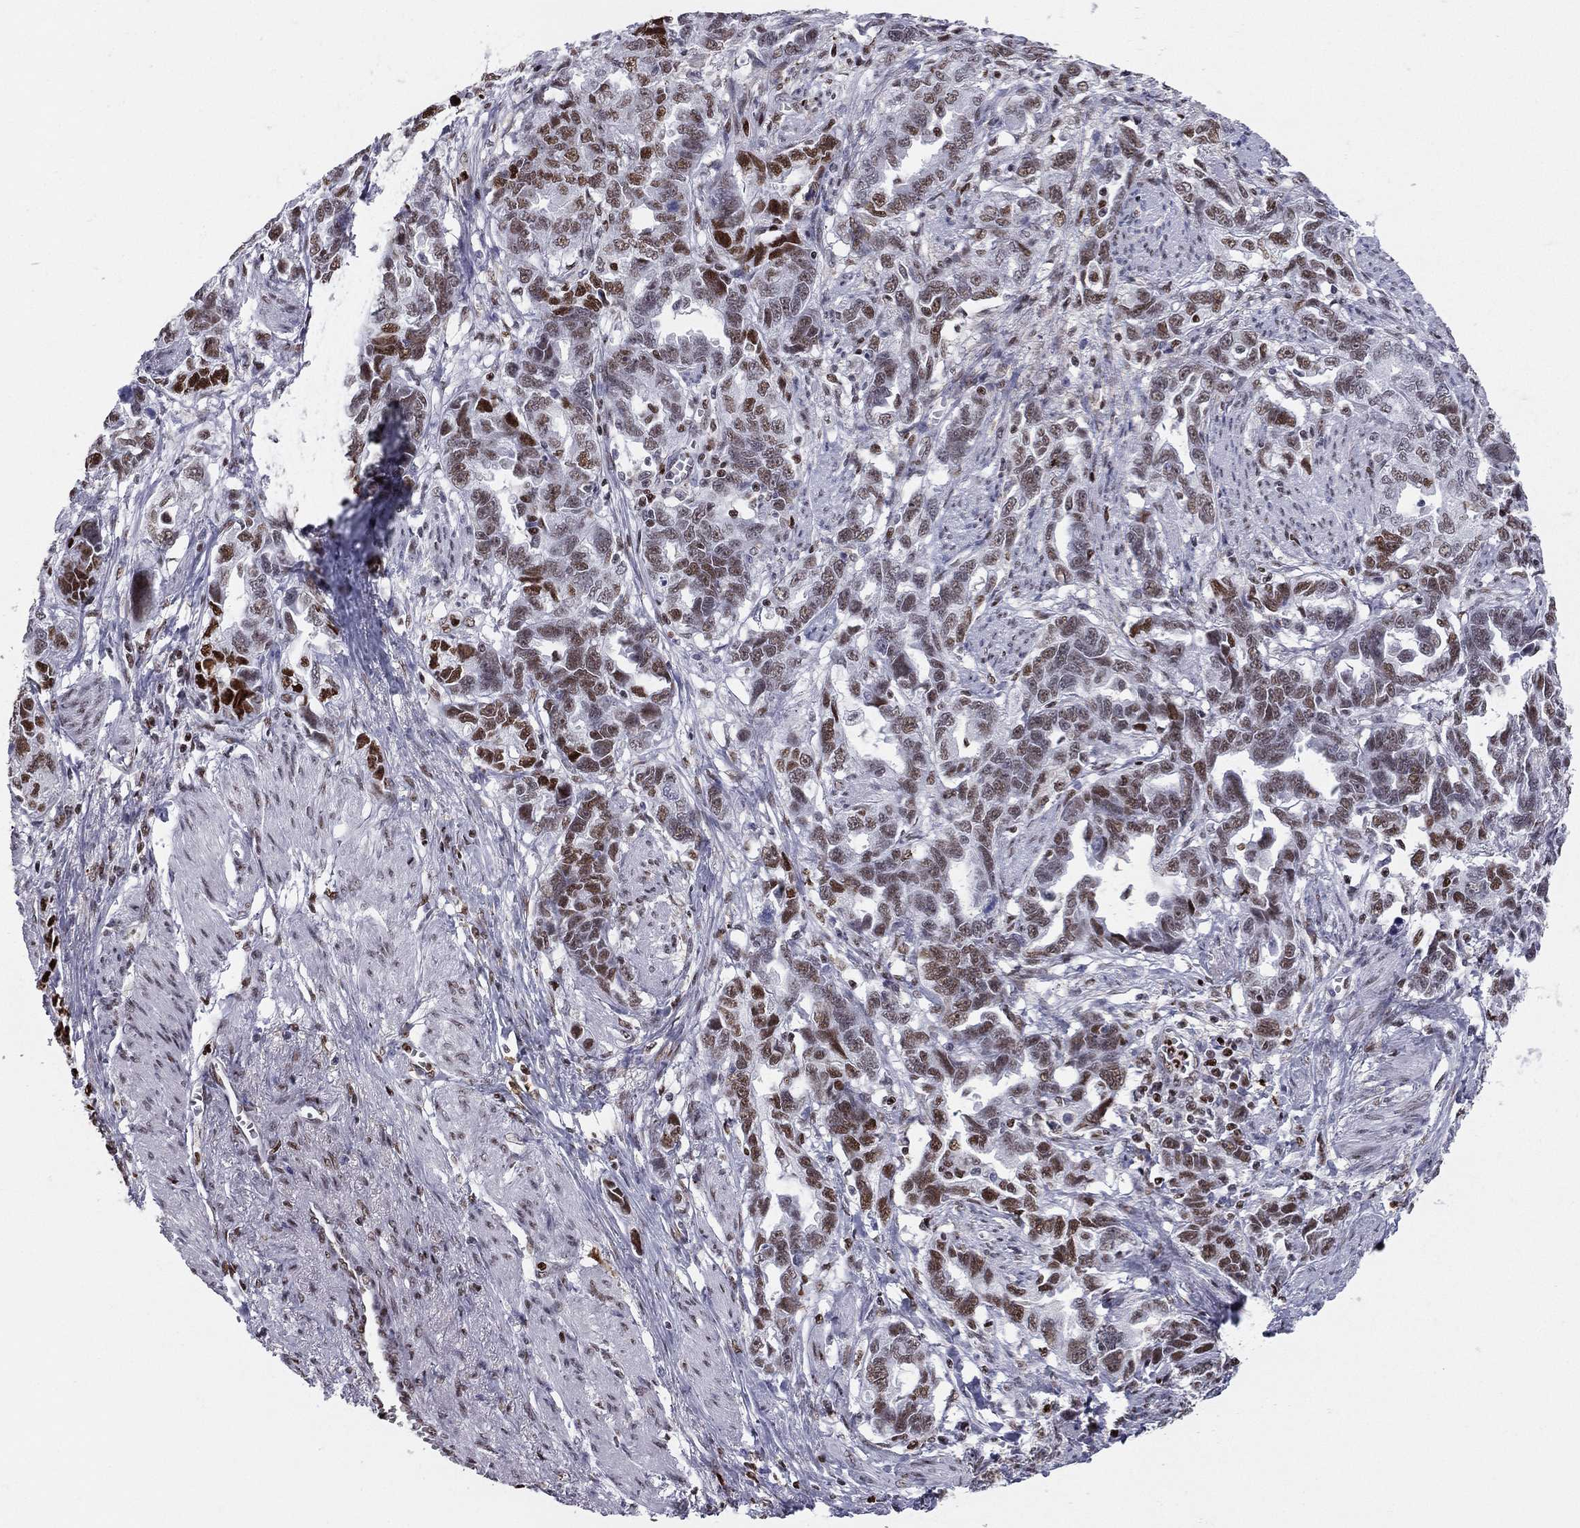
{"staining": {"intensity": "strong", "quantity": "25%-75%", "location": "nuclear"}, "tissue": "ovarian cancer", "cell_type": "Tumor cells", "image_type": "cancer", "snomed": [{"axis": "morphology", "description": "Cystadenocarcinoma, serous, NOS"}, {"axis": "topography", "description": "Ovary"}], "caption": "About 25%-75% of tumor cells in human serous cystadenocarcinoma (ovarian) reveal strong nuclear protein expression as visualized by brown immunohistochemical staining.", "gene": "PCGF3", "patient": {"sex": "female", "age": 51}}